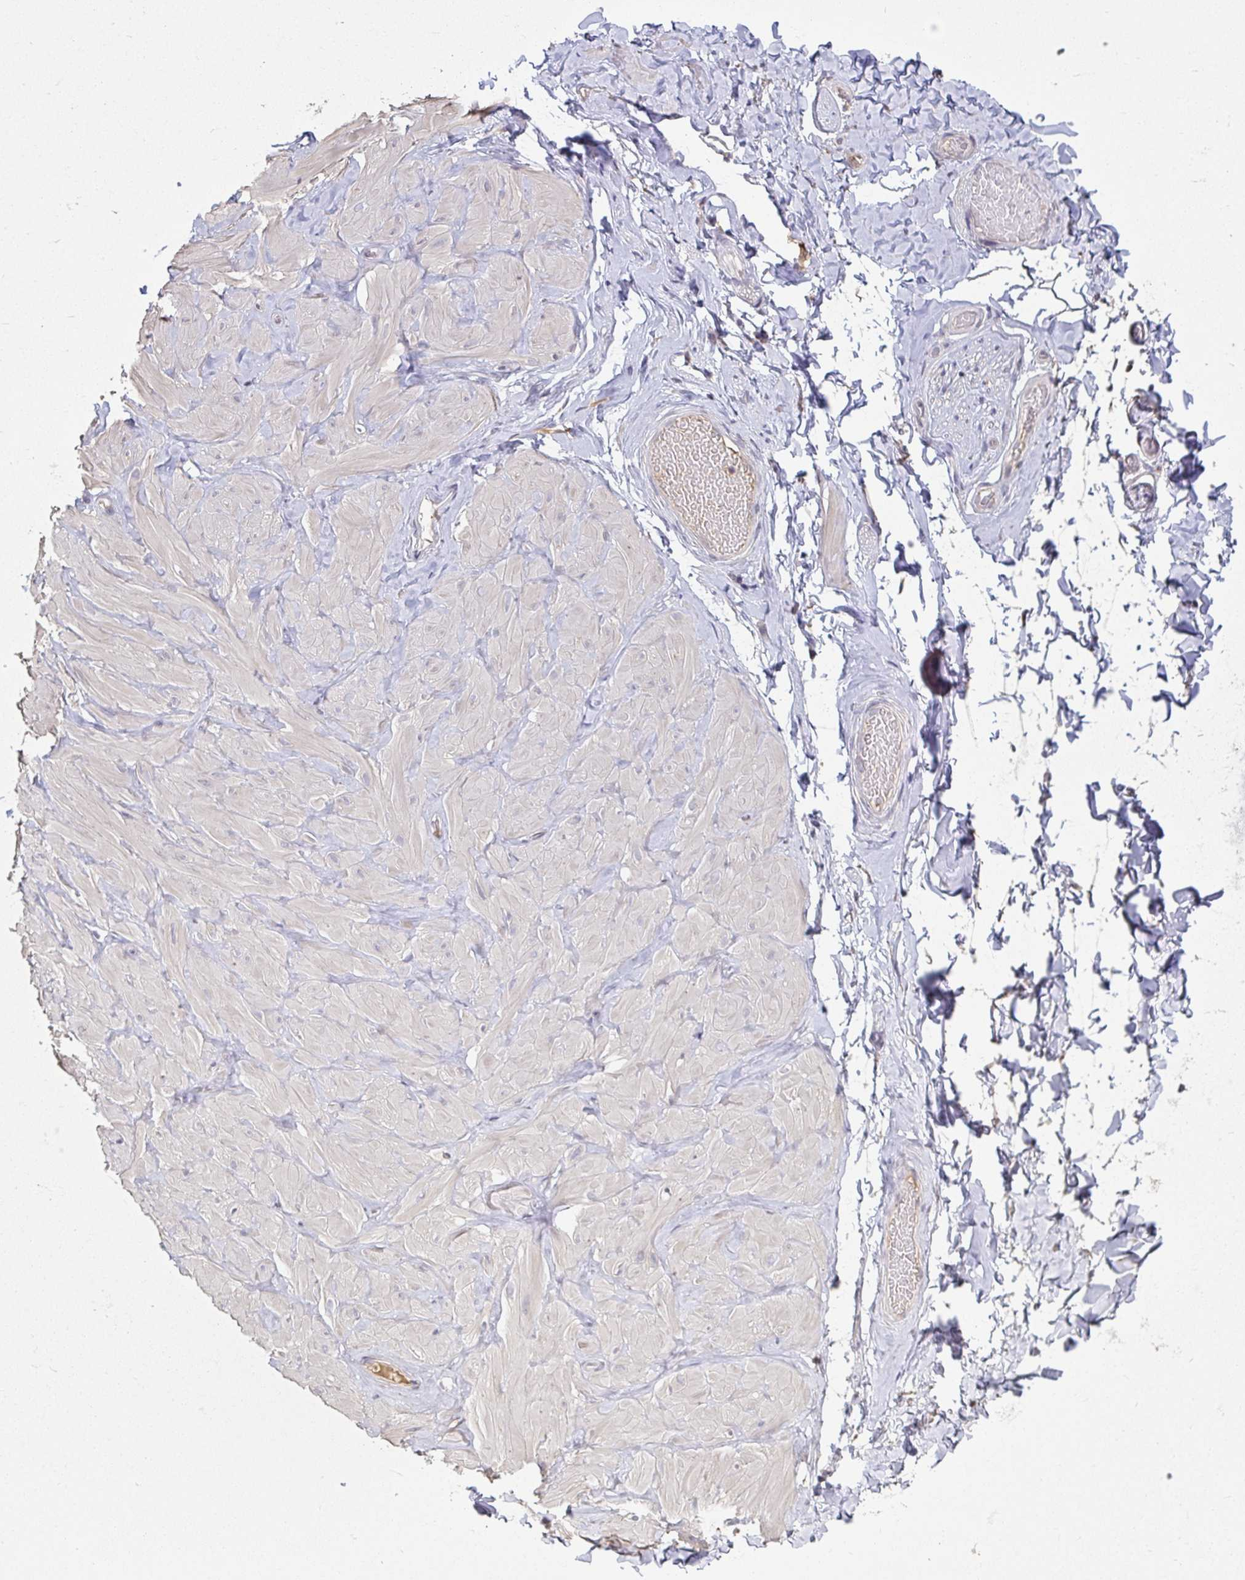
{"staining": {"intensity": "negative", "quantity": "none", "location": "none"}, "tissue": "adipose tissue", "cell_type": "Adipocytes", "image_type": "normal", "snomed": [{"axis": "morphology", "description": "Normal tissue, NOS"}, {"axis": "topography", "description": "Soft tissue"}, {"axis": "topography", "description": "Adipose tissue"}, {"axis": "topography", "description": "Vascular tissue"}, {"axis": "topography", "description": "Peripheral nerve tissue"}], "caption": "Immunohistochemistry image of benign adipose tissue: human adipose tissue stained with DAB displays no significant protein staining in adipocytes.", "gene": "ANLN", "patient": {"sex": "male", "age": 29}}